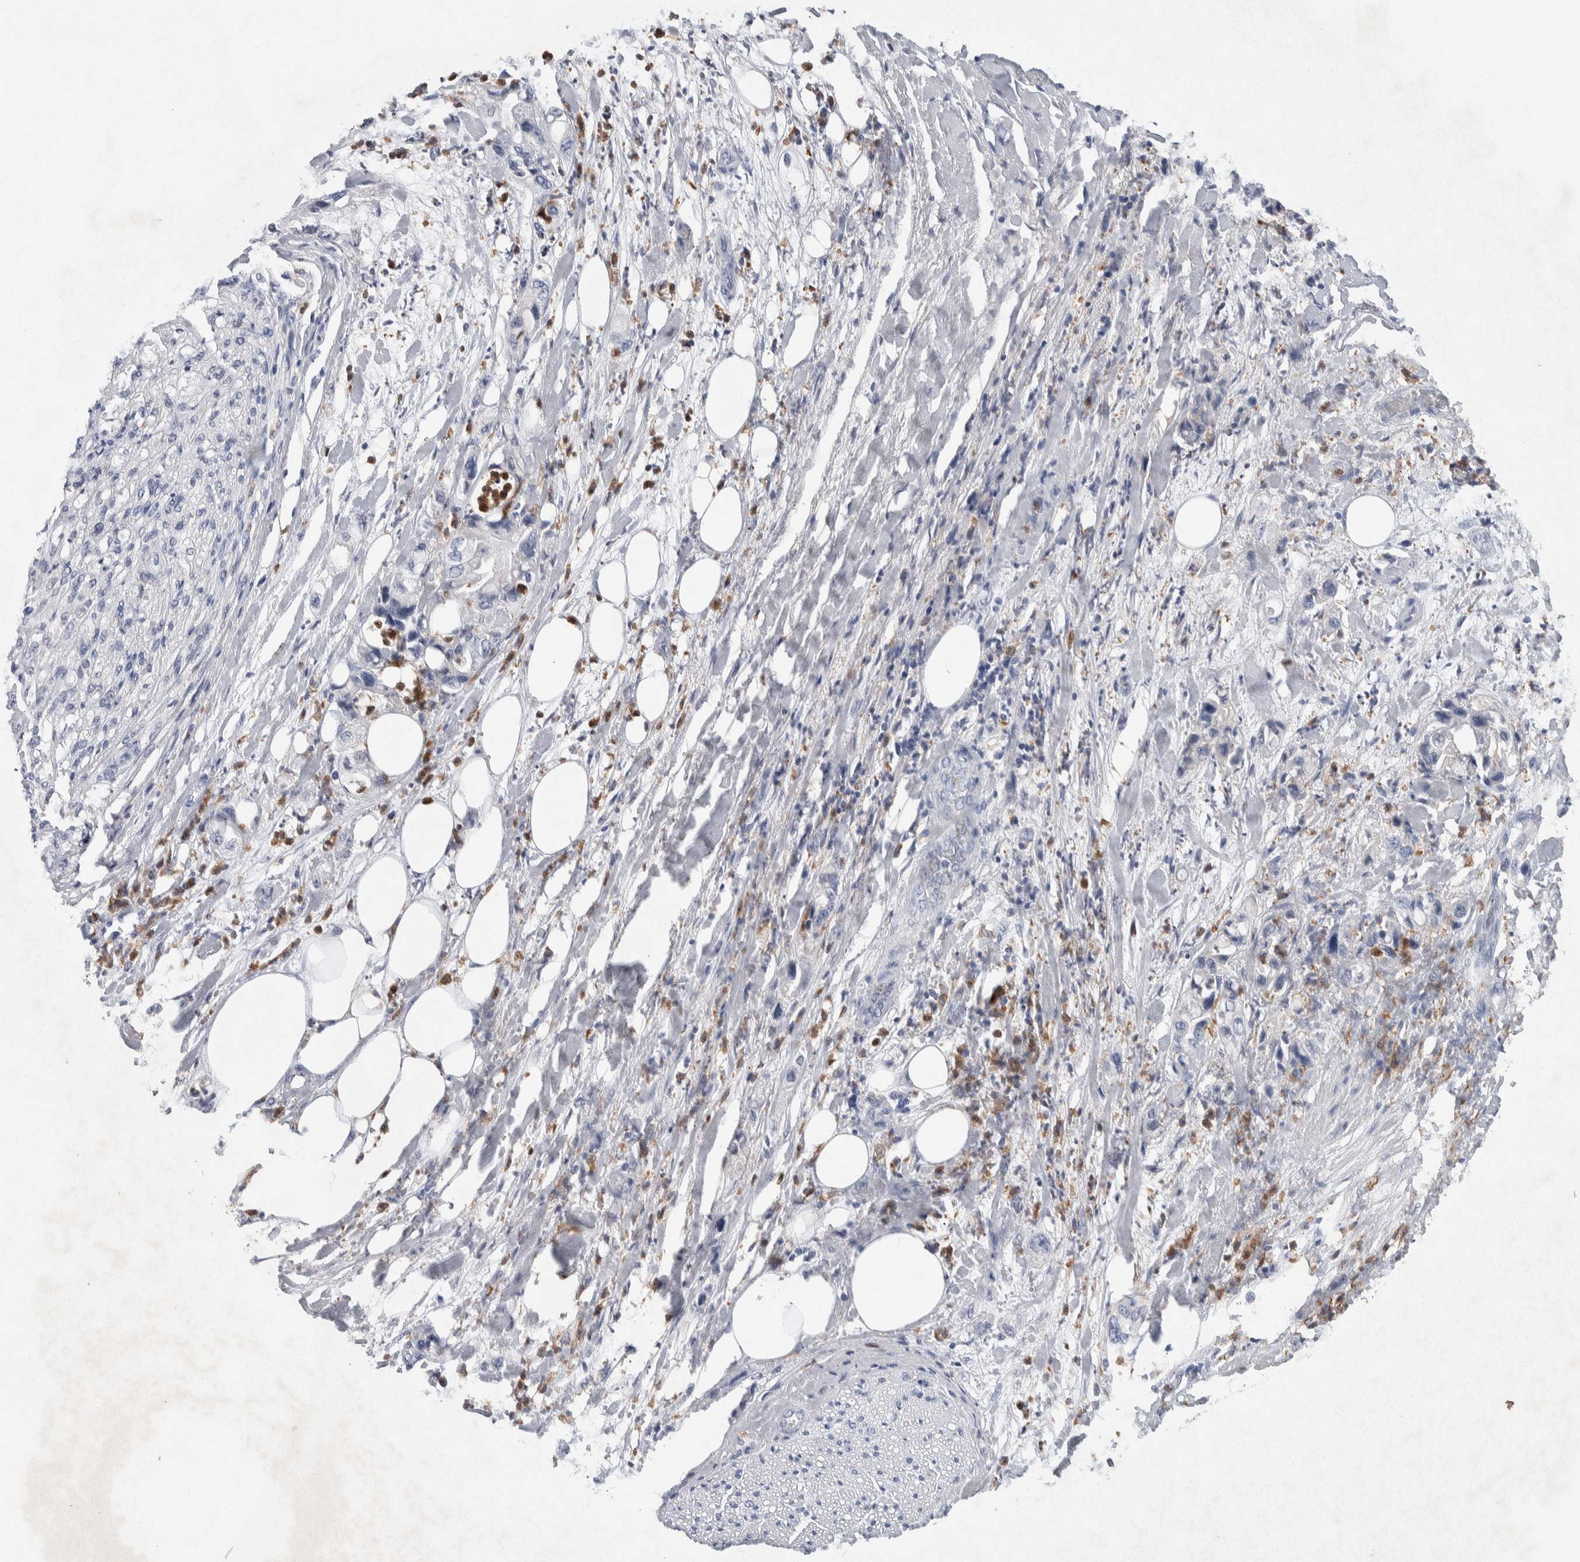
{"staining": {"intensity": "negative", "quantity": "none", "location": "none"}, "tissue": "pancreatic cancer", "cell_type": "Tumor cells", "image_type": "cancer", "snomed": [{"axis": "morphology", "description": "Adenocarcinoma, NOS"}, {"axis": "topography", "description": "Pancreas"}], "caption": "IHC photomicrograph of human pancreatic cancer stained for a protein (brown), which displays no staining in tumor cells.", "gene": "NCF2", "patient": {"sex": "male", "age": 70}}